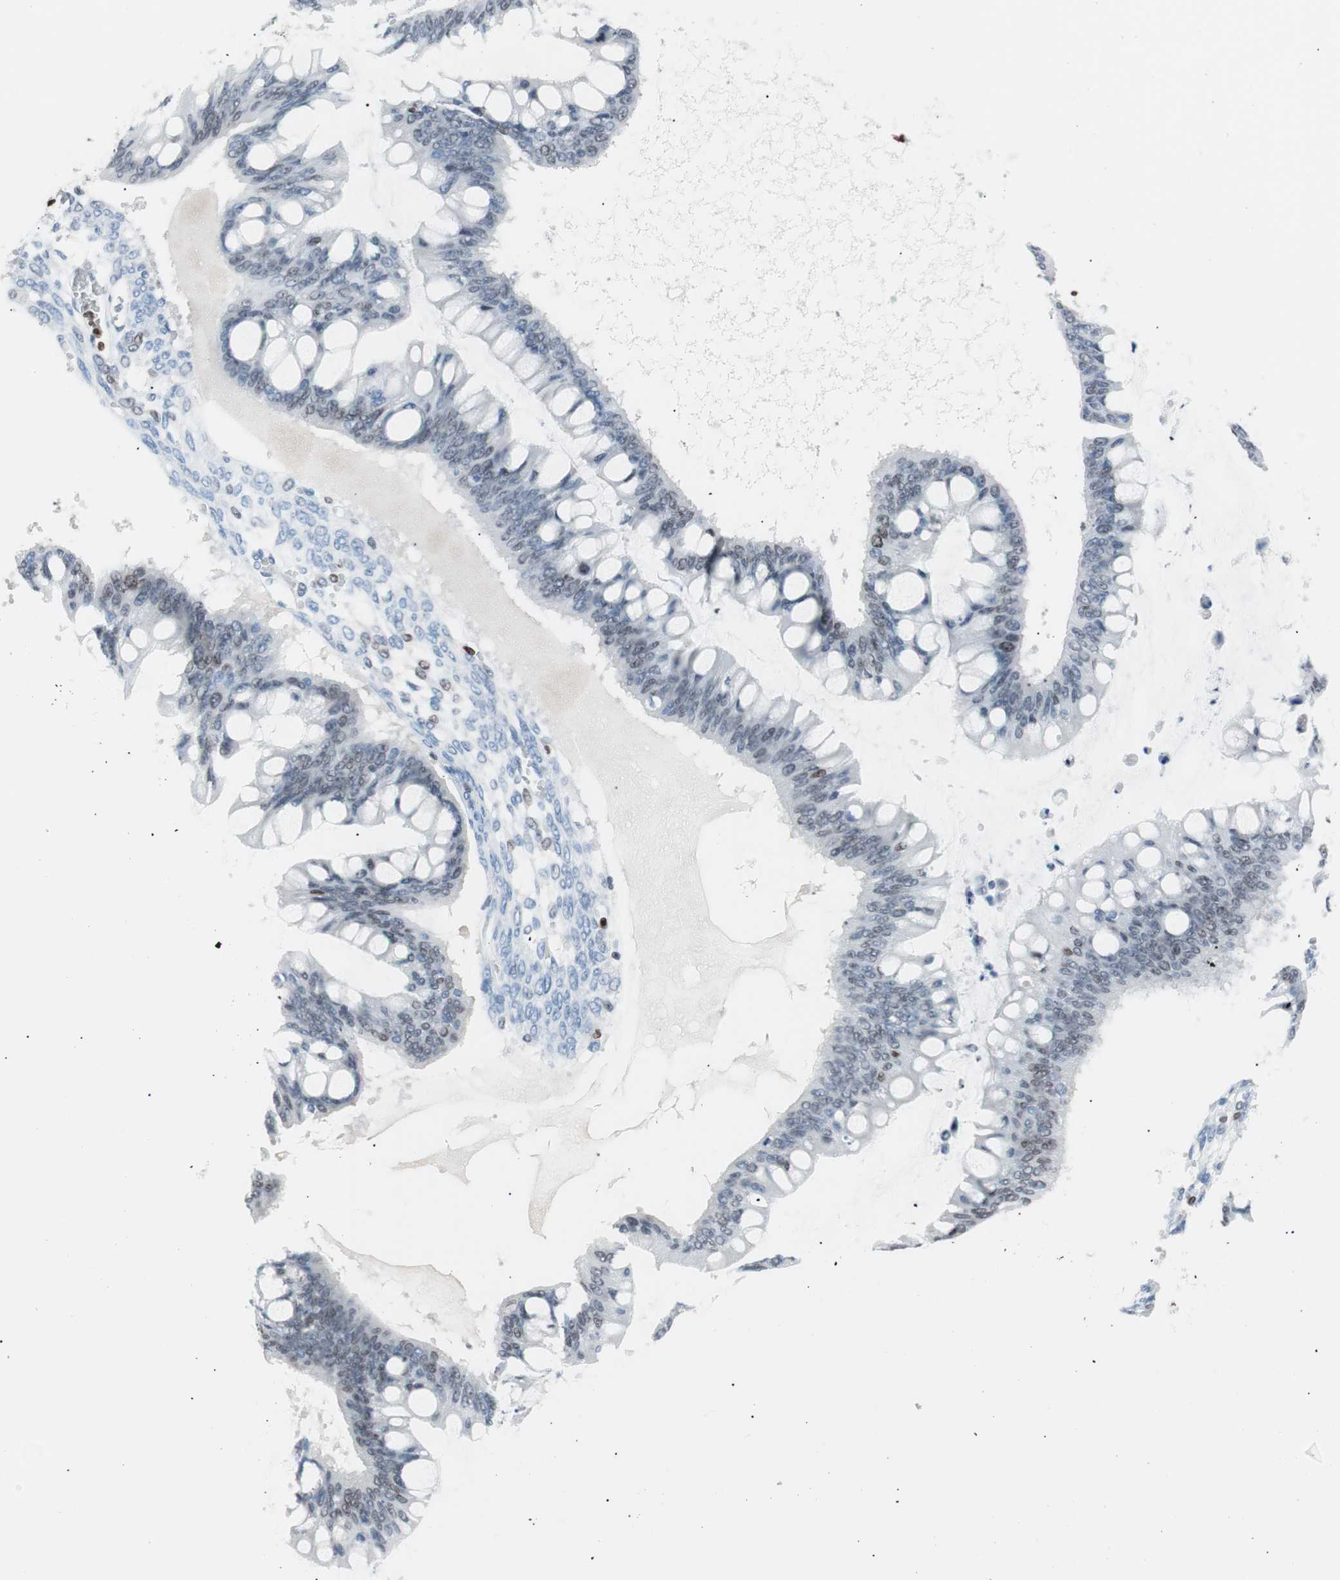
{"staining": {"intensity": "negative", "quantity": "none", "location": "none"}, "tissue": "ovarian cancer", "cell_type": "Tumor cells", "image_type": "cancer", "snomed": [{"axis": "morphology", "description": "Cystadenocarcinoma, mucinous, NOS"}, {"axis": "topography", "description": "Ovary"}], "caption": "Immunohistochemistry (IHC) micrograph of human ovarian cancer (mucinous cystadenocarcinoma) stained for a protein (brown), which displays no positivity in tumor cells.", "gene": "CEBPB", "patient": {"sex": "female", "age": 73}}